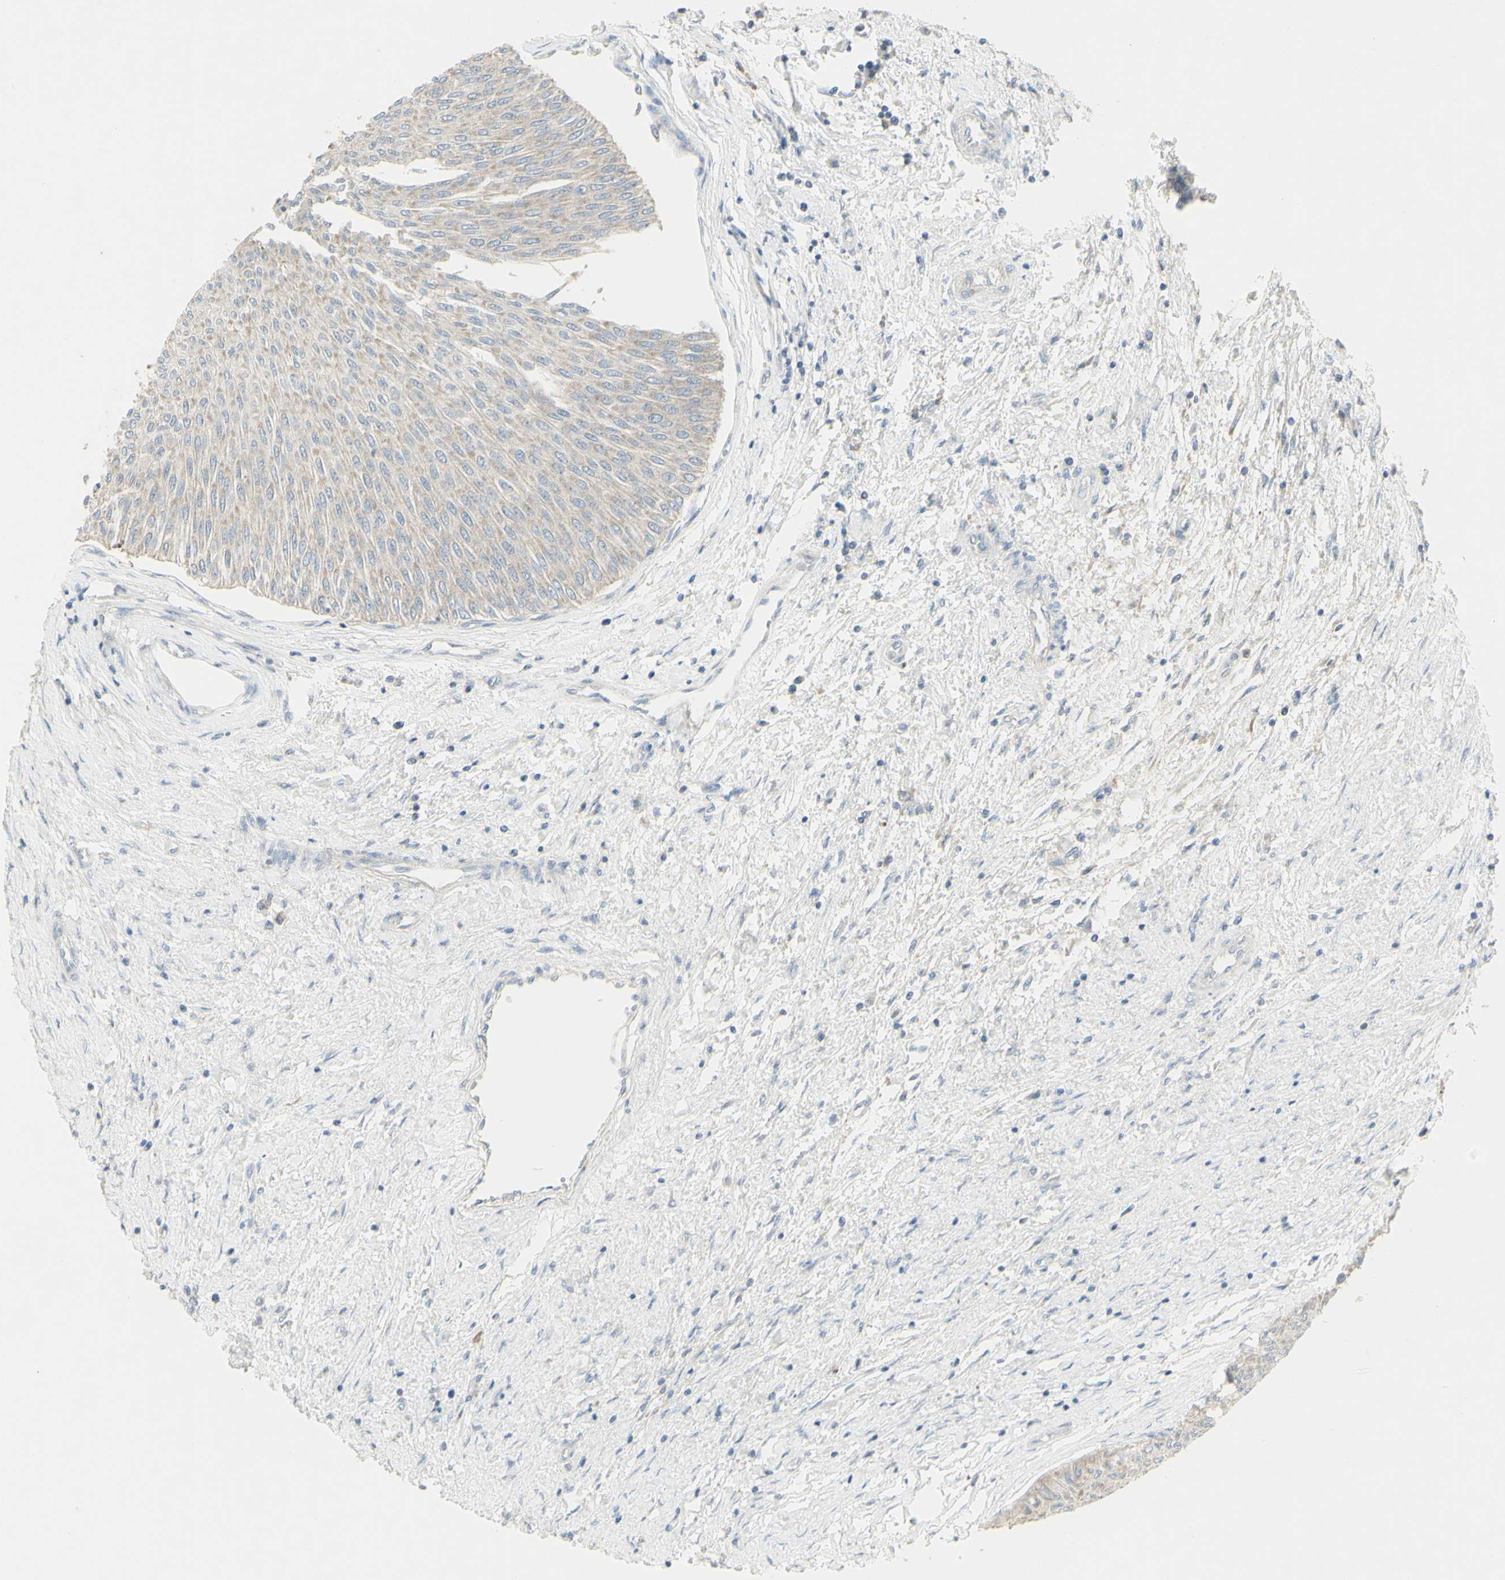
{"staining": {"intensity": "weak", "quantity": "<25%", "location": "cytoplasmic/membranous"}, "tissue": "urothelial cancer", "cell_type": "Tumor cells", "image_type": "cancer", "snomed": [{"axis": "morphology", "description": "Urothelial carcinoma, Low grade"}, {"axis": "topography", "description": "Urinary bladder"}], "caption": "The micrograph demonstrates no significant positivity in tumor cells of urothelial cancer.", "gene": "CNTNAP1", "patient": {"sex": "male", "age": 78}}